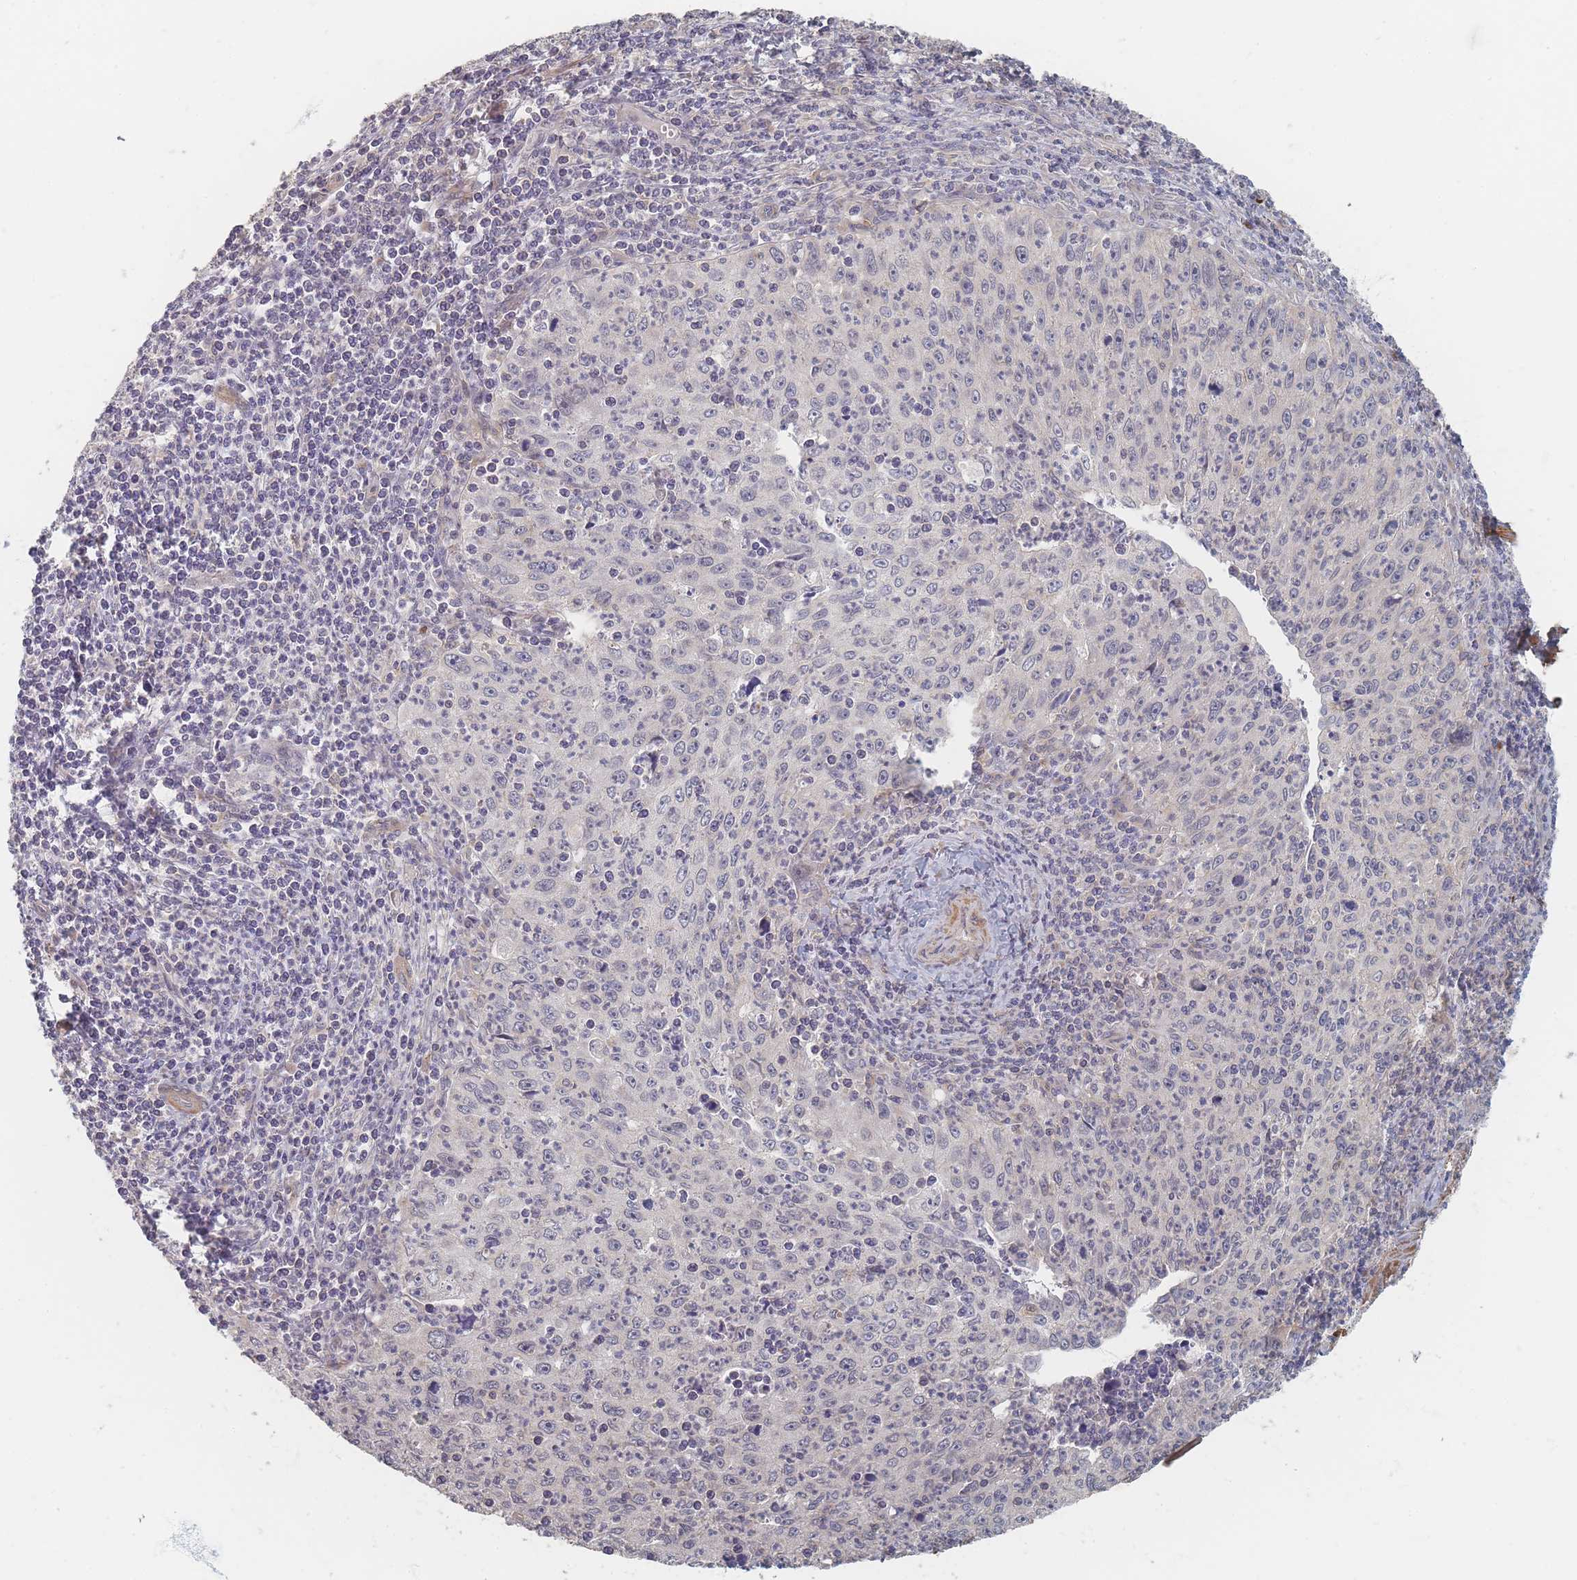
{"staining": {"intensity": "weak", "quantity": "<25%", "location": "cytoplasmic/membranous"}, "tissue": "cervical cancer", "cell_type": "Tumor cells", "image_type": "cancer", "snomed": [{"axis": "morphology", "description": "Squamous cell carcinoma, NOS"}, {"axis": "topography", "description": "Cervix"}], "caption": "Immunohistochemical staining of cervical squamous cell carcinoma displays no significant expression in tumor cells.", "gene": "GLE1", "patient": {"sex": "female", "age": 30}}